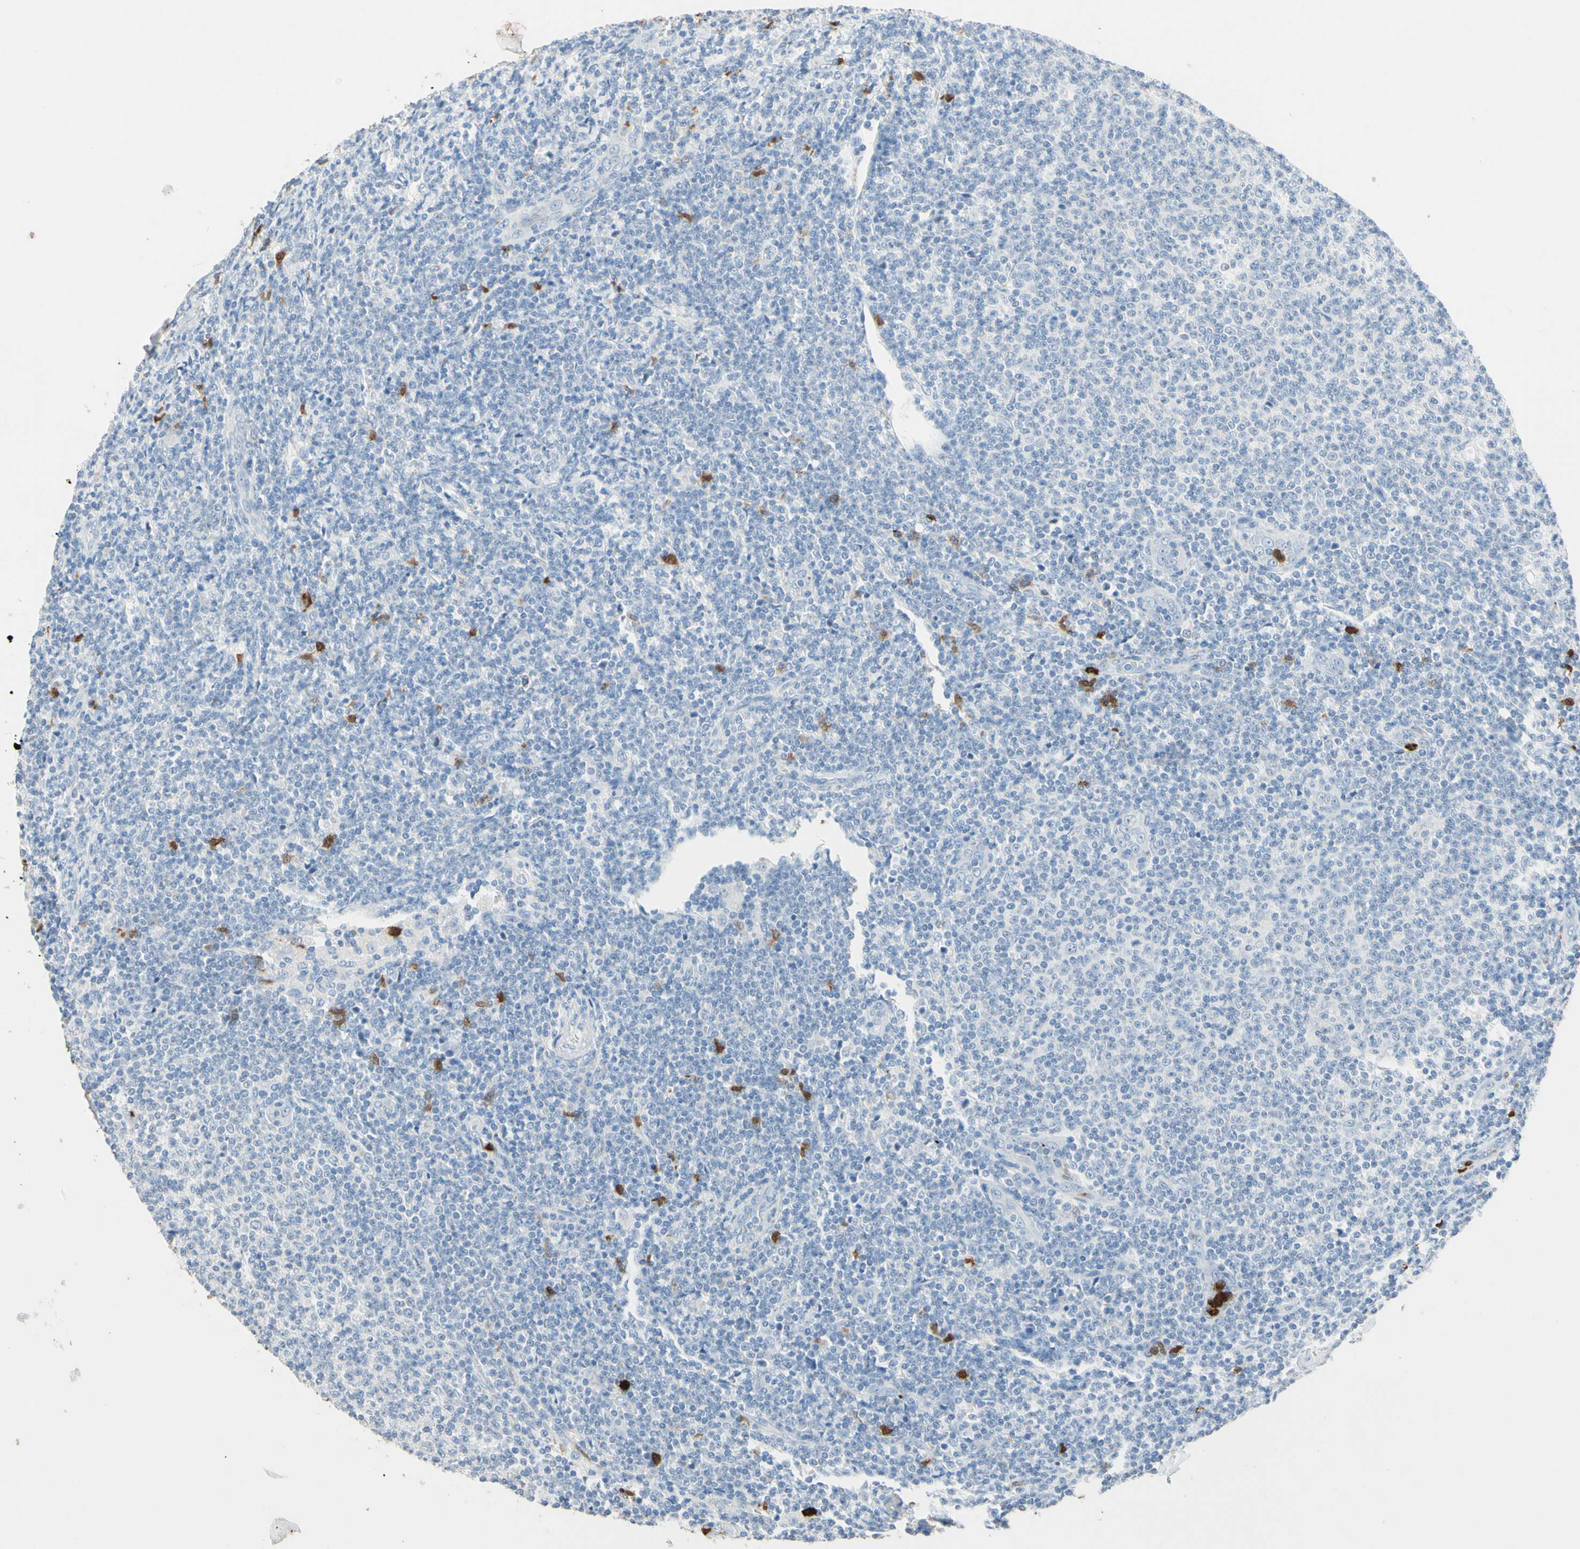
{"staining": {"intensity": "negative", "quantity": "none", "location": "none"}, "tissue": "lymphoma", "cell_type": "Tumor cells", "image_type": "cancer", "snomed": [{"axis": "morphology", "description": "Malignant lymphoma, non-Hodgkin's type, Low grade"}, {"axis": "topography", "description": "Lymph node"}], "caption": "Immunohistochemistry (IHC) image of neoplastic tissue: human lymphoma stained with DAB (3,3'-diaminobenzidine) reveals no significant protein positivity in tumor cells.", "gene": "NFKBIZ", "patient": {"sex": "male", "age": 66}}